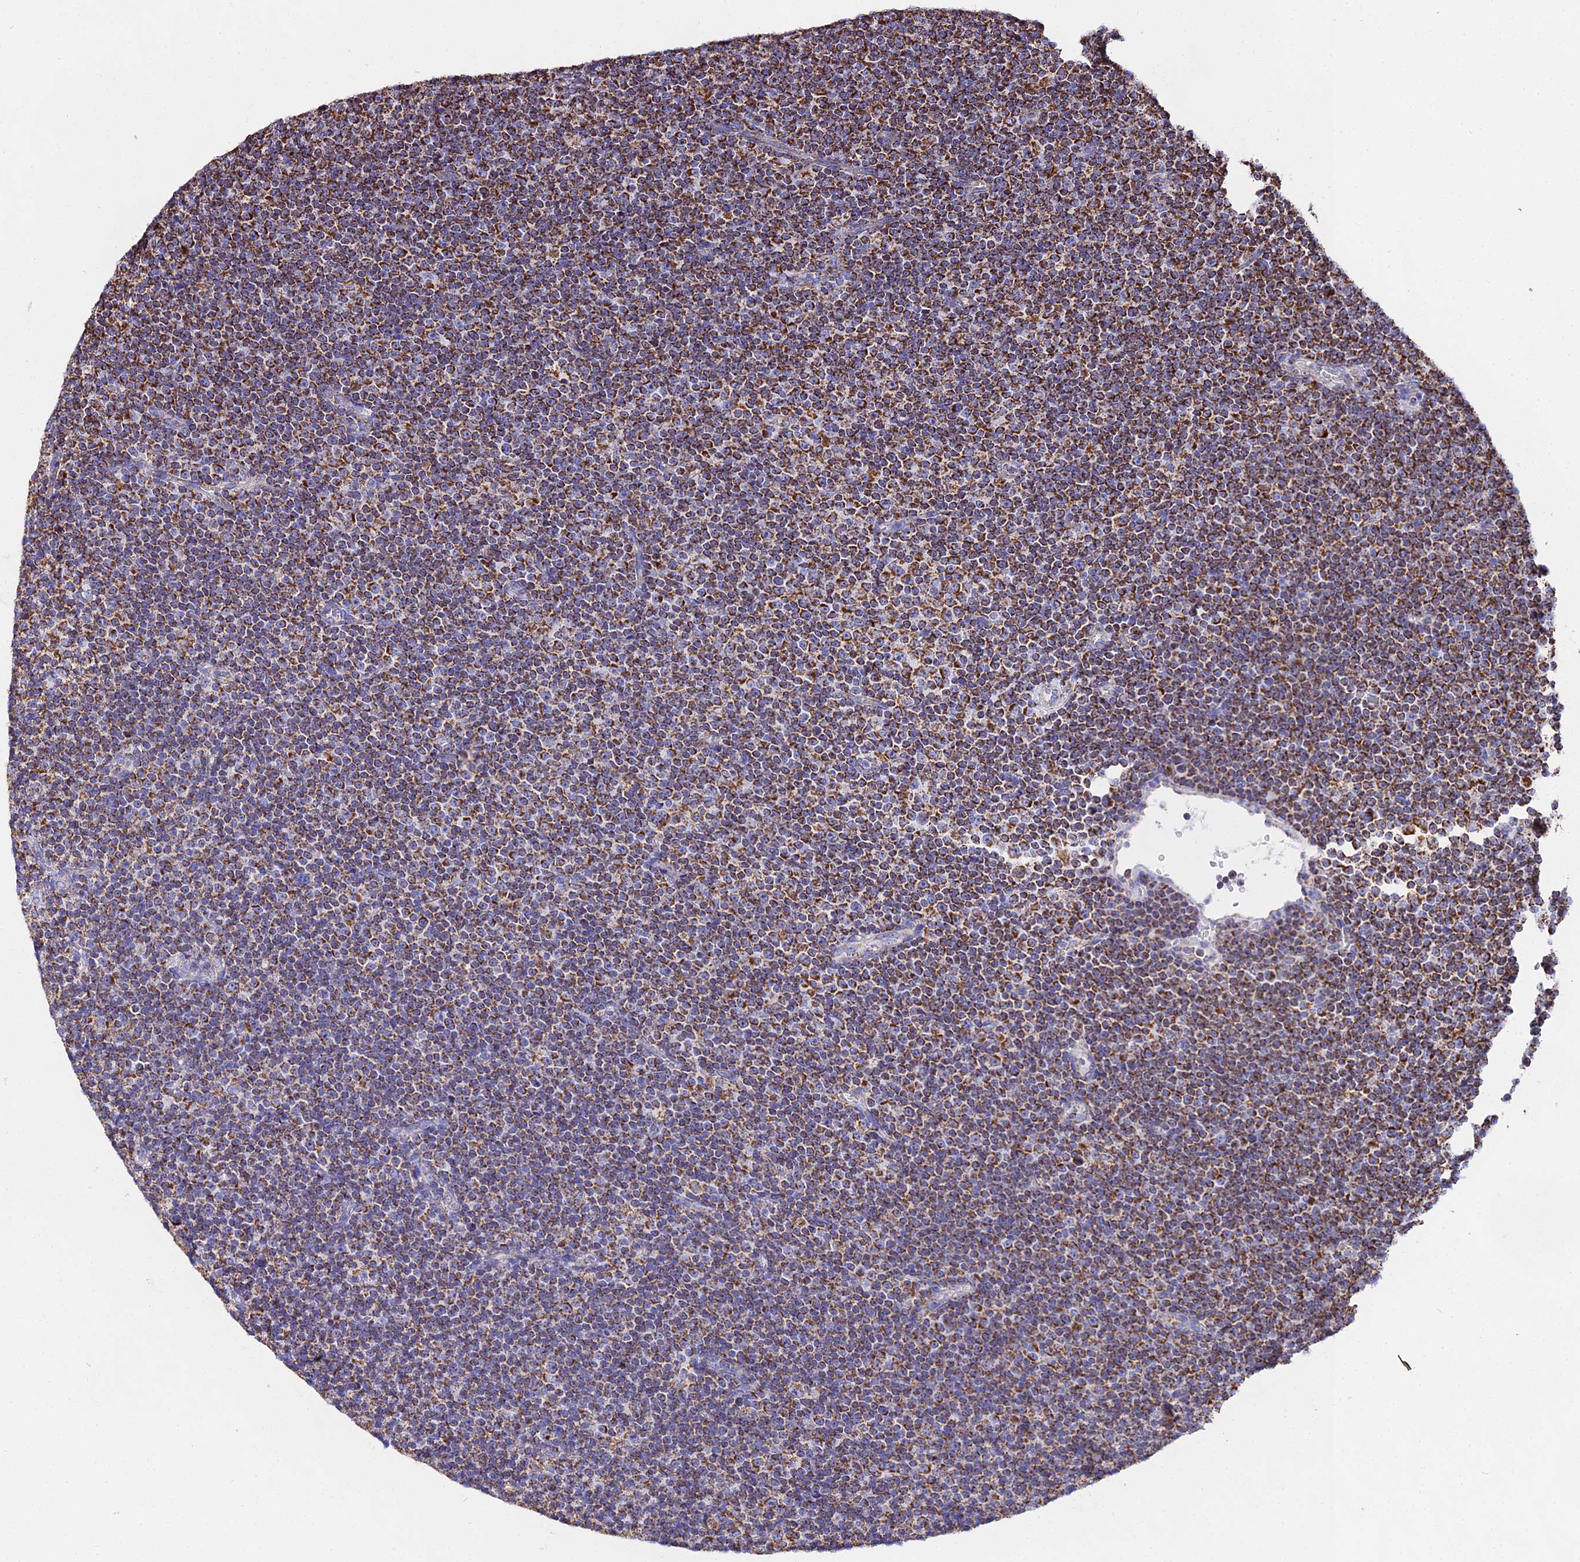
{"staining": {"intensity": "strong", "quantity": ">75%", "location": "cytoplasmic/membranous"}, "tissue": "lymphoma", "cell_type": "Tumor cells", "image_type": "cancer", "snomed": [{"axis": "morphology", "description": "Malignant lymphoma, non-Hodgkin's type, Low grade"}, {"axis": "topography", "description": "Lymph node"}], "caption": "Protein staining of lymphoma tissue demonstrates strong cytoplasmic/membranous positivity in about >75% of tumor cells.", "gene": "ATP5PD", "patient": {"sex": "female", "age": 67}}